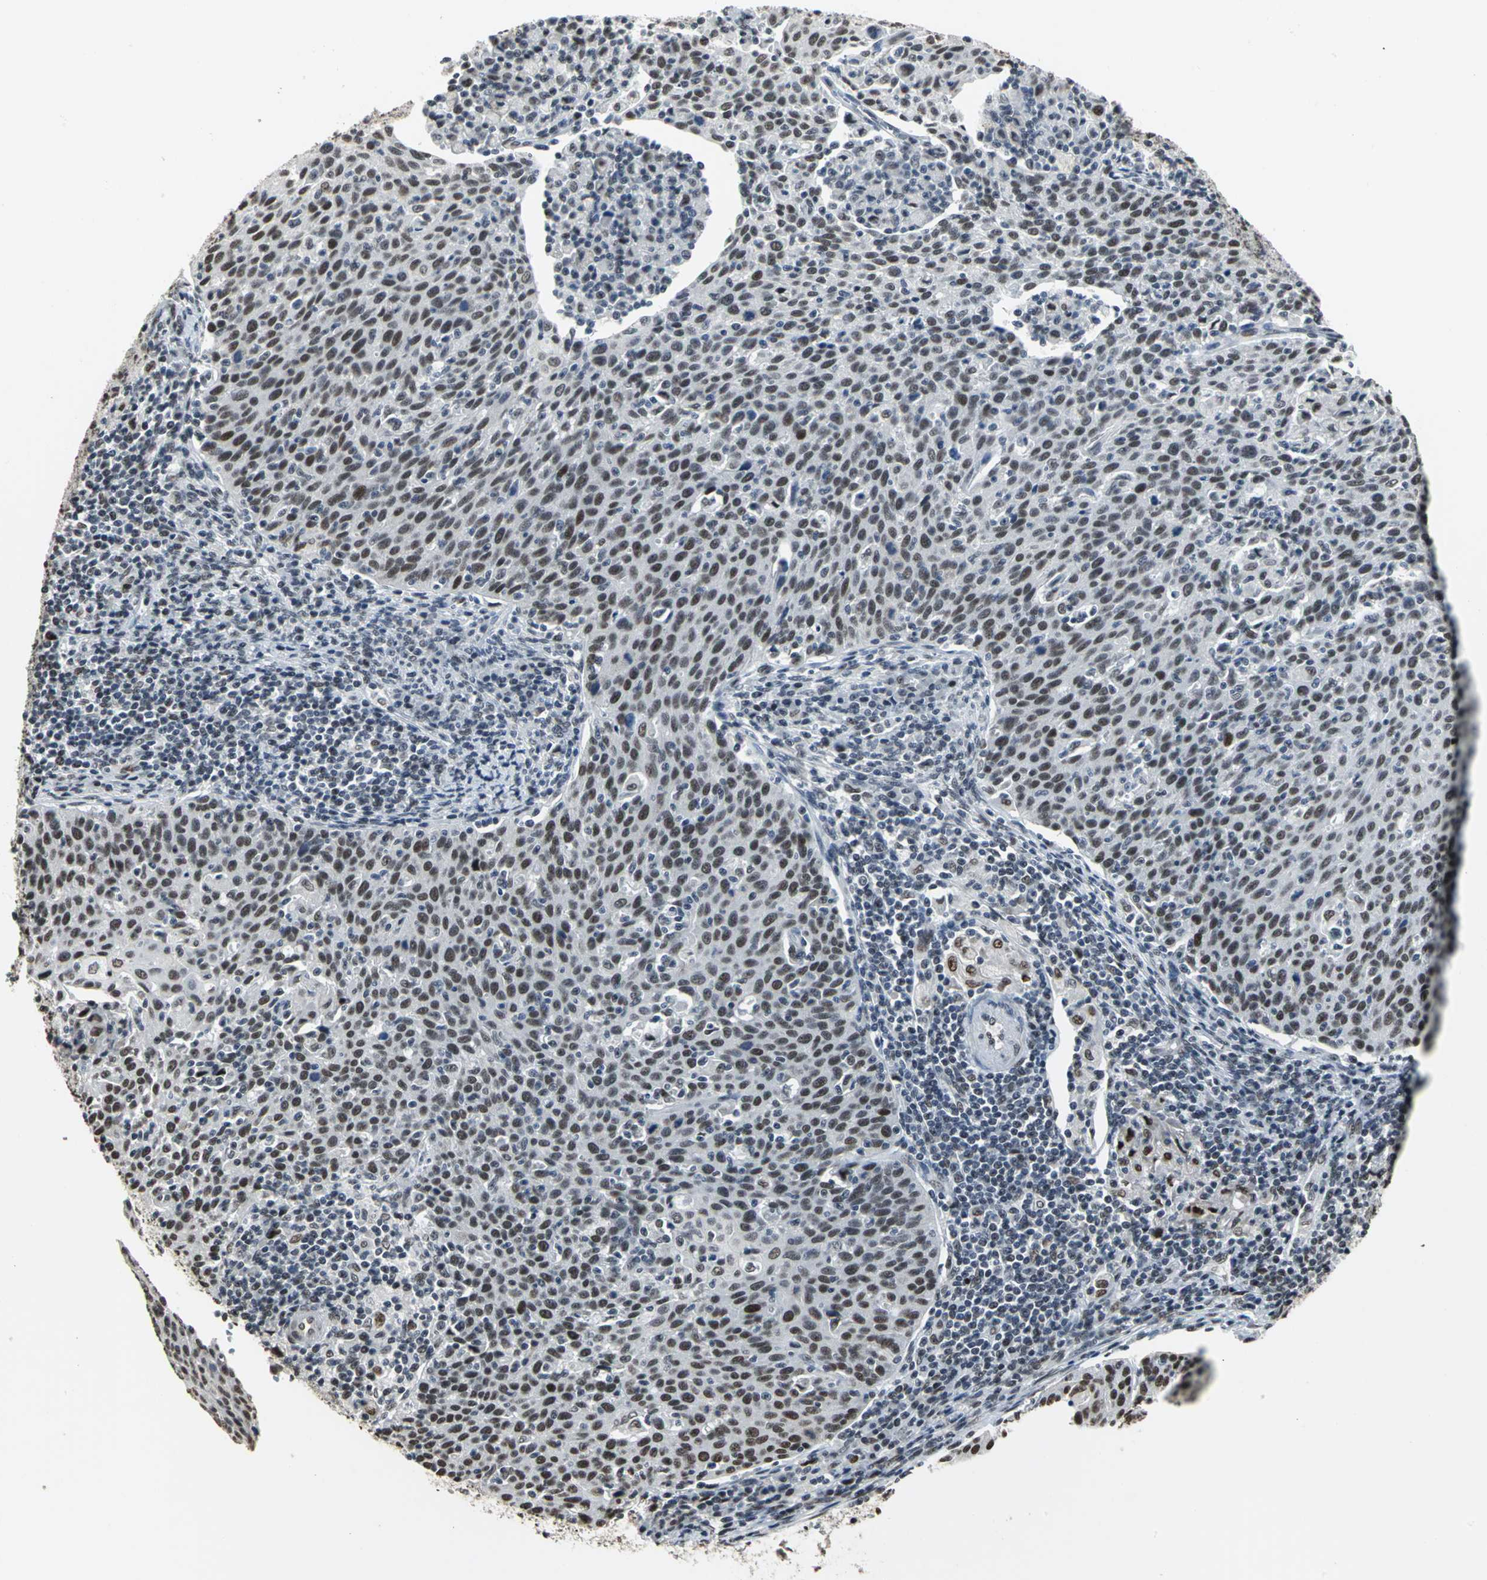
{"staining": {"intensity": "strong", "quantity": ">75%", "location": "nuclear"}, "tissue": "cervical cancer", "cell_type": "Tumor cells", "image_type": "cancer", "snomed": [{"axis": "morphology", "description": "Squamous cell carcinoma, NOS"}, {"axis": "topography", "description": "Cervix"}], "caption": "High-magnification brightfield microscopy of squamous cell carcinoma (cervical) stained with DAB (3,3'-diaminobenzidine) (brown) and counterstained with hematoxylin (blue). tumor cells exhibit strong nuclear expression is appreciated in approximately>75% of cells.", "gene": "CCDC88C", "patient": {"sex": "female", "age": 38}}